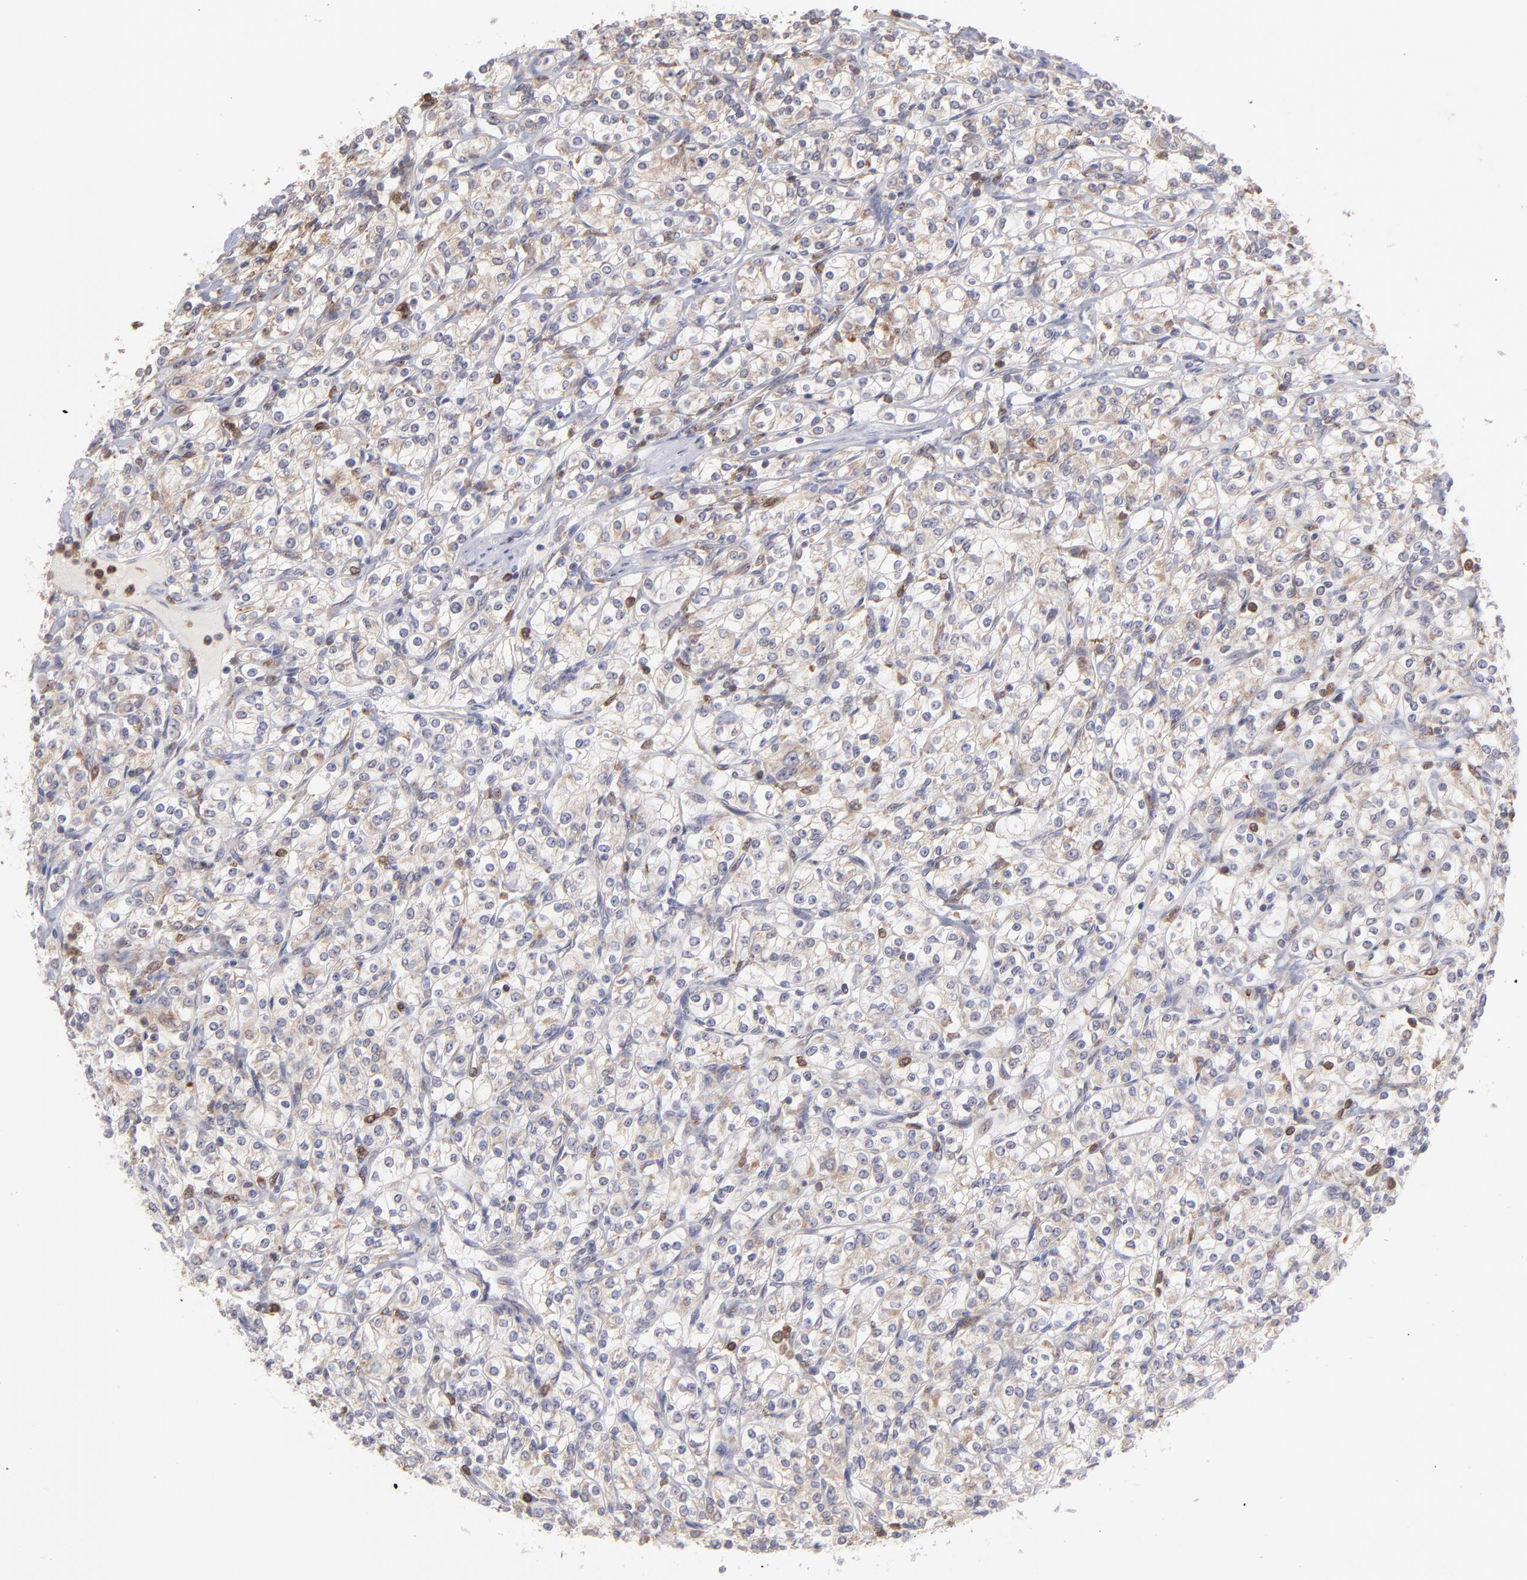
{"staining": {"intensity": "negative", "quantity": "none", "location": "none"}, "tissue": "renal cancer", "cell_type": "Tumor cells", "image_type": "cancer", "snomed": [{"axis": "morphology", "description": "Adenocarcinoma, NOS"}, {"axis": "topography", "description": "Kidney"}], "caption": "Protein analysis of renal cancer exhibits no significant positivity in tumor cells.", "gene": "OAS1", "patient": {"sex": "male", "age": 77}}